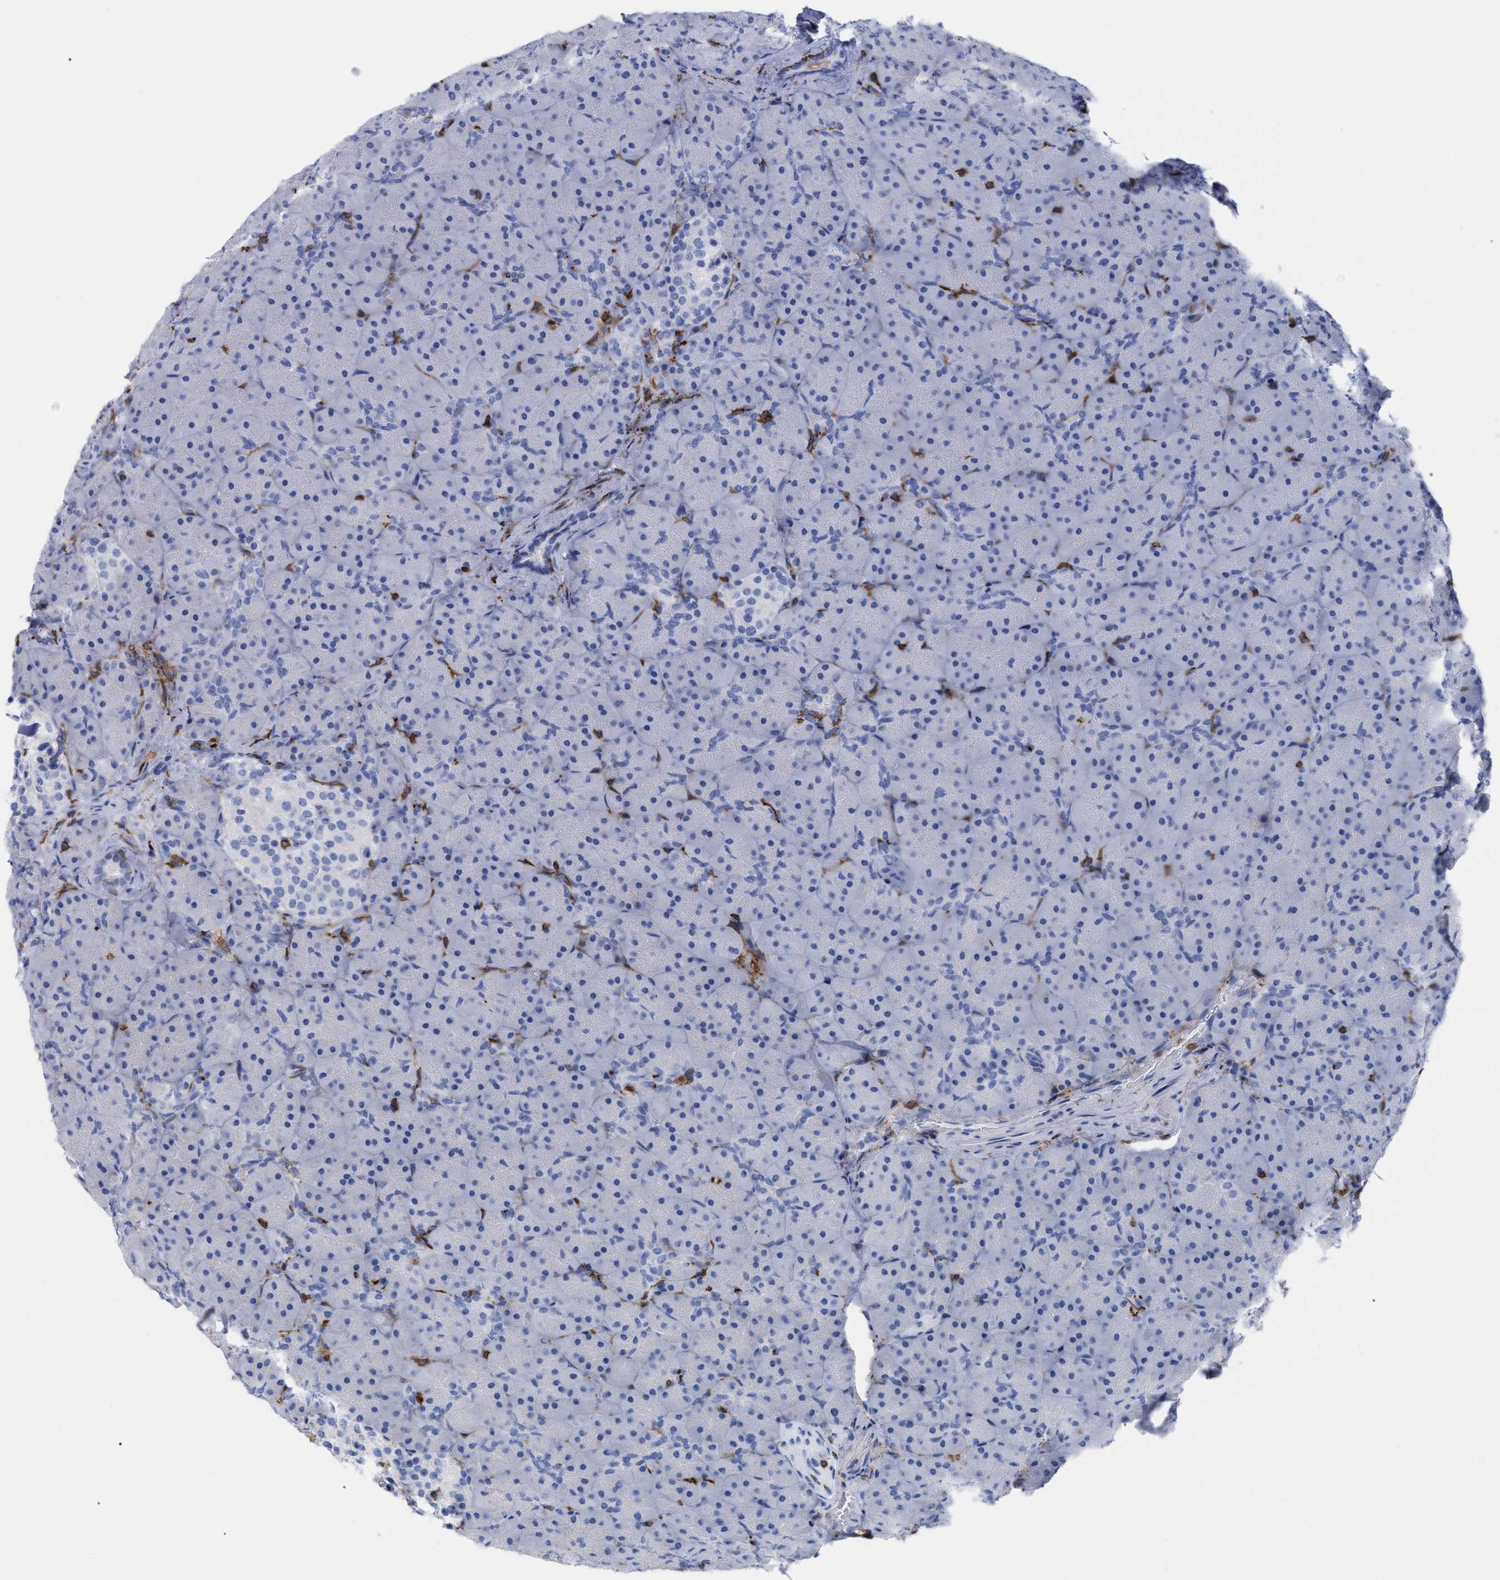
{"staining": {"intensity": "negative", "quantity": "none", "location": "none"}, "tissue": "pancreas", "cell_type": "Exocrine glandular cells", "image_type": "normal", "snomed": [{"axis": "morphology", "description": "Normal tissue, NOS"}, {"axis": "topography", "description": "Pancreas"}], "caption": "Immunohistochemistry (IHC) micrograph of benign pancreas: human pancreas stained with DAB (3,3'-diaminobenzidine) reveals no significant protein expression in exocrine glandular cells. The staining is performed using DAB (3,3'-diaminobenzidine) brown chromogen with nuclei counter-stained in using hematoxylin.", "gene": "HCLS1", "patient": {"sex": "male", "age": 66}}